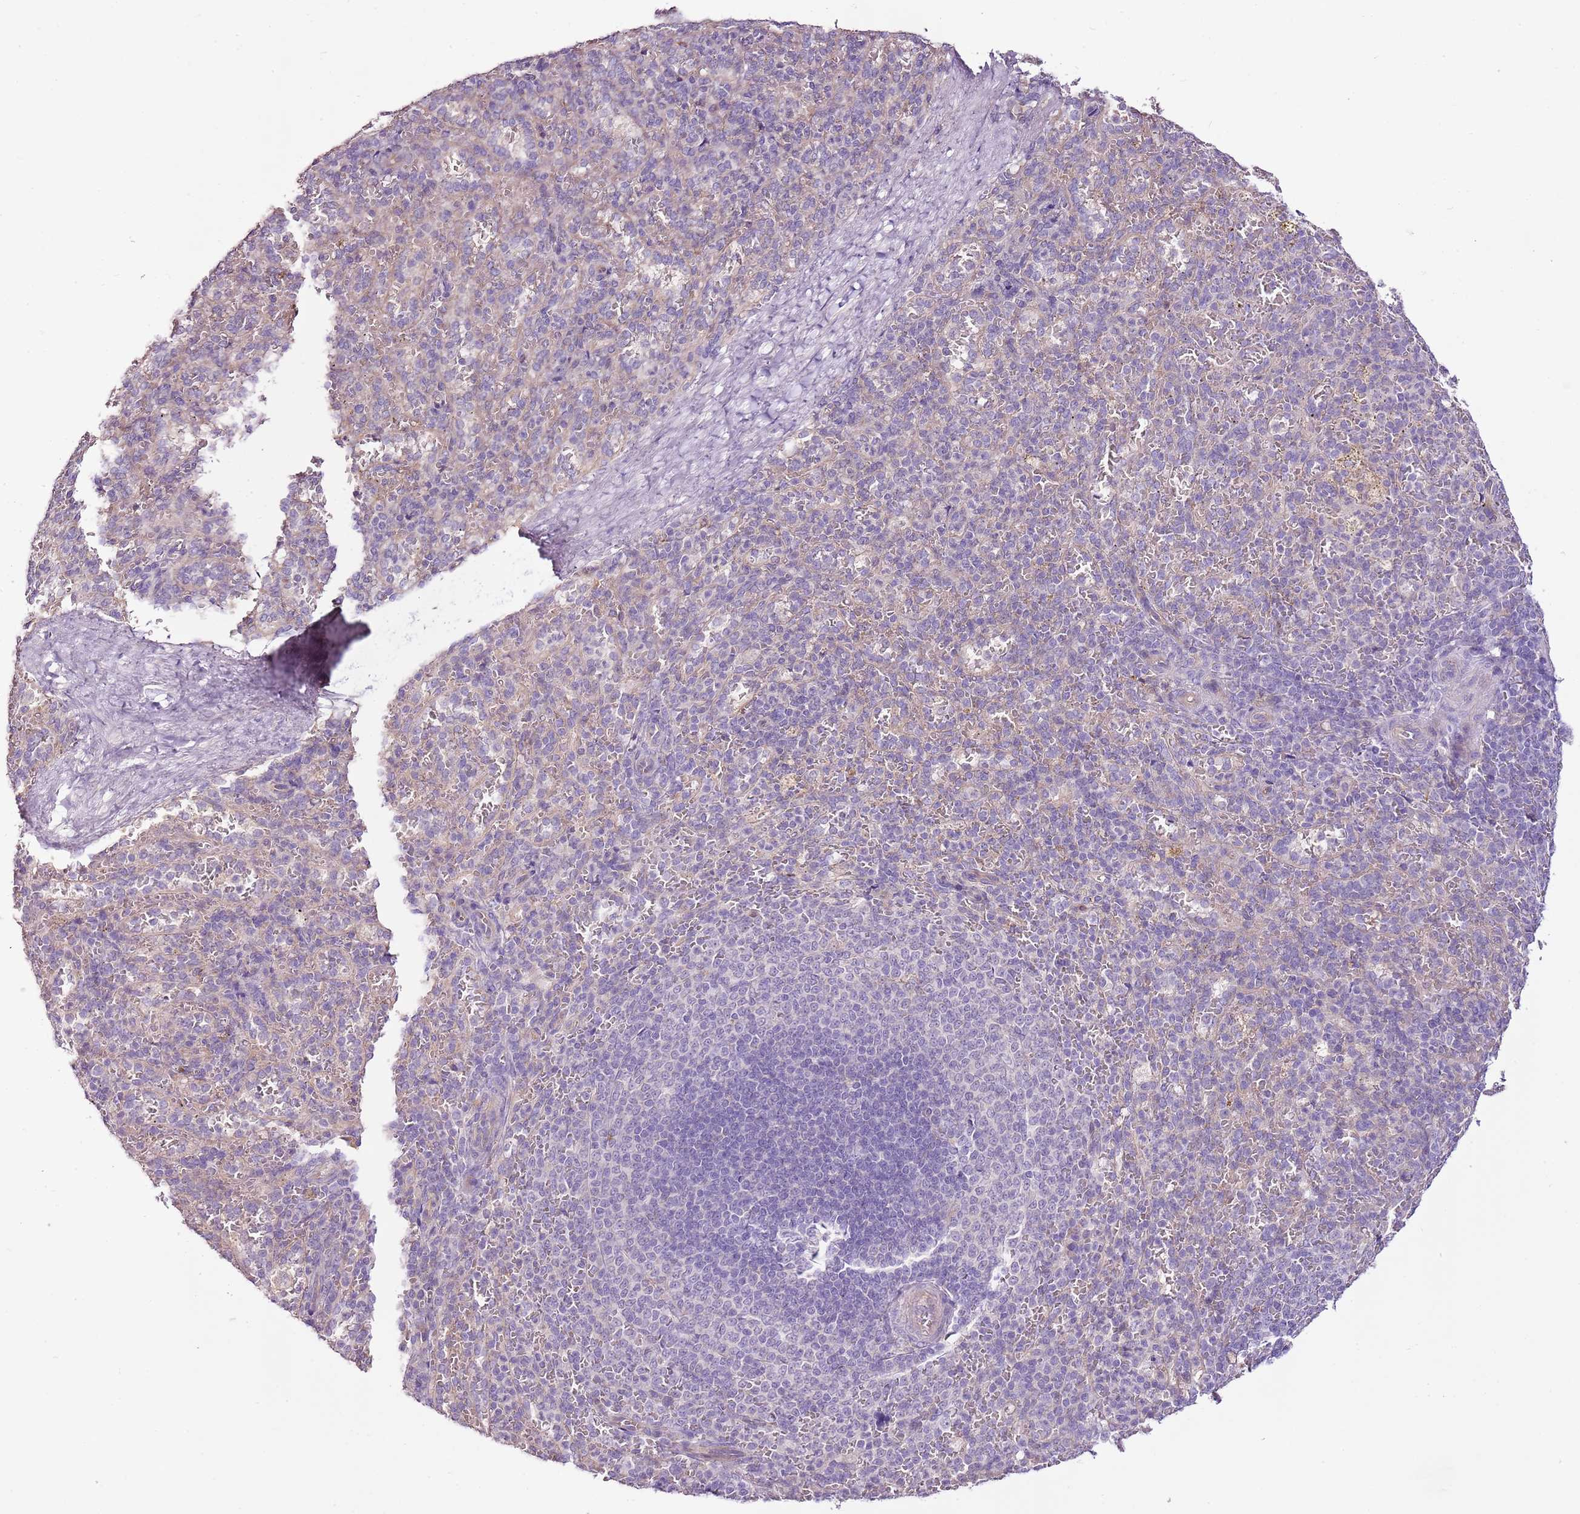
{"staining": {"intensity": "negative", "quantity": "none", "location": "none"}, "tissue": "spleen", "cell_type": "Cells in red pulp", "image_type": "normal", "snomed": [{"axis": "morphology", "description": "Normal tissue, NOS"}, {"axis": "topography", "description": "Spleen"}], "caption": "Immunohistochemical staining of benign human spleen shows no significant staining in cells in red pulp. (DAB (3,3'-diaminobenzidine) IHC visualized using brightfield microscopy, high magnification).", "gene": "CMKLR1", "patient": {"sex": "female", "age": 21}}